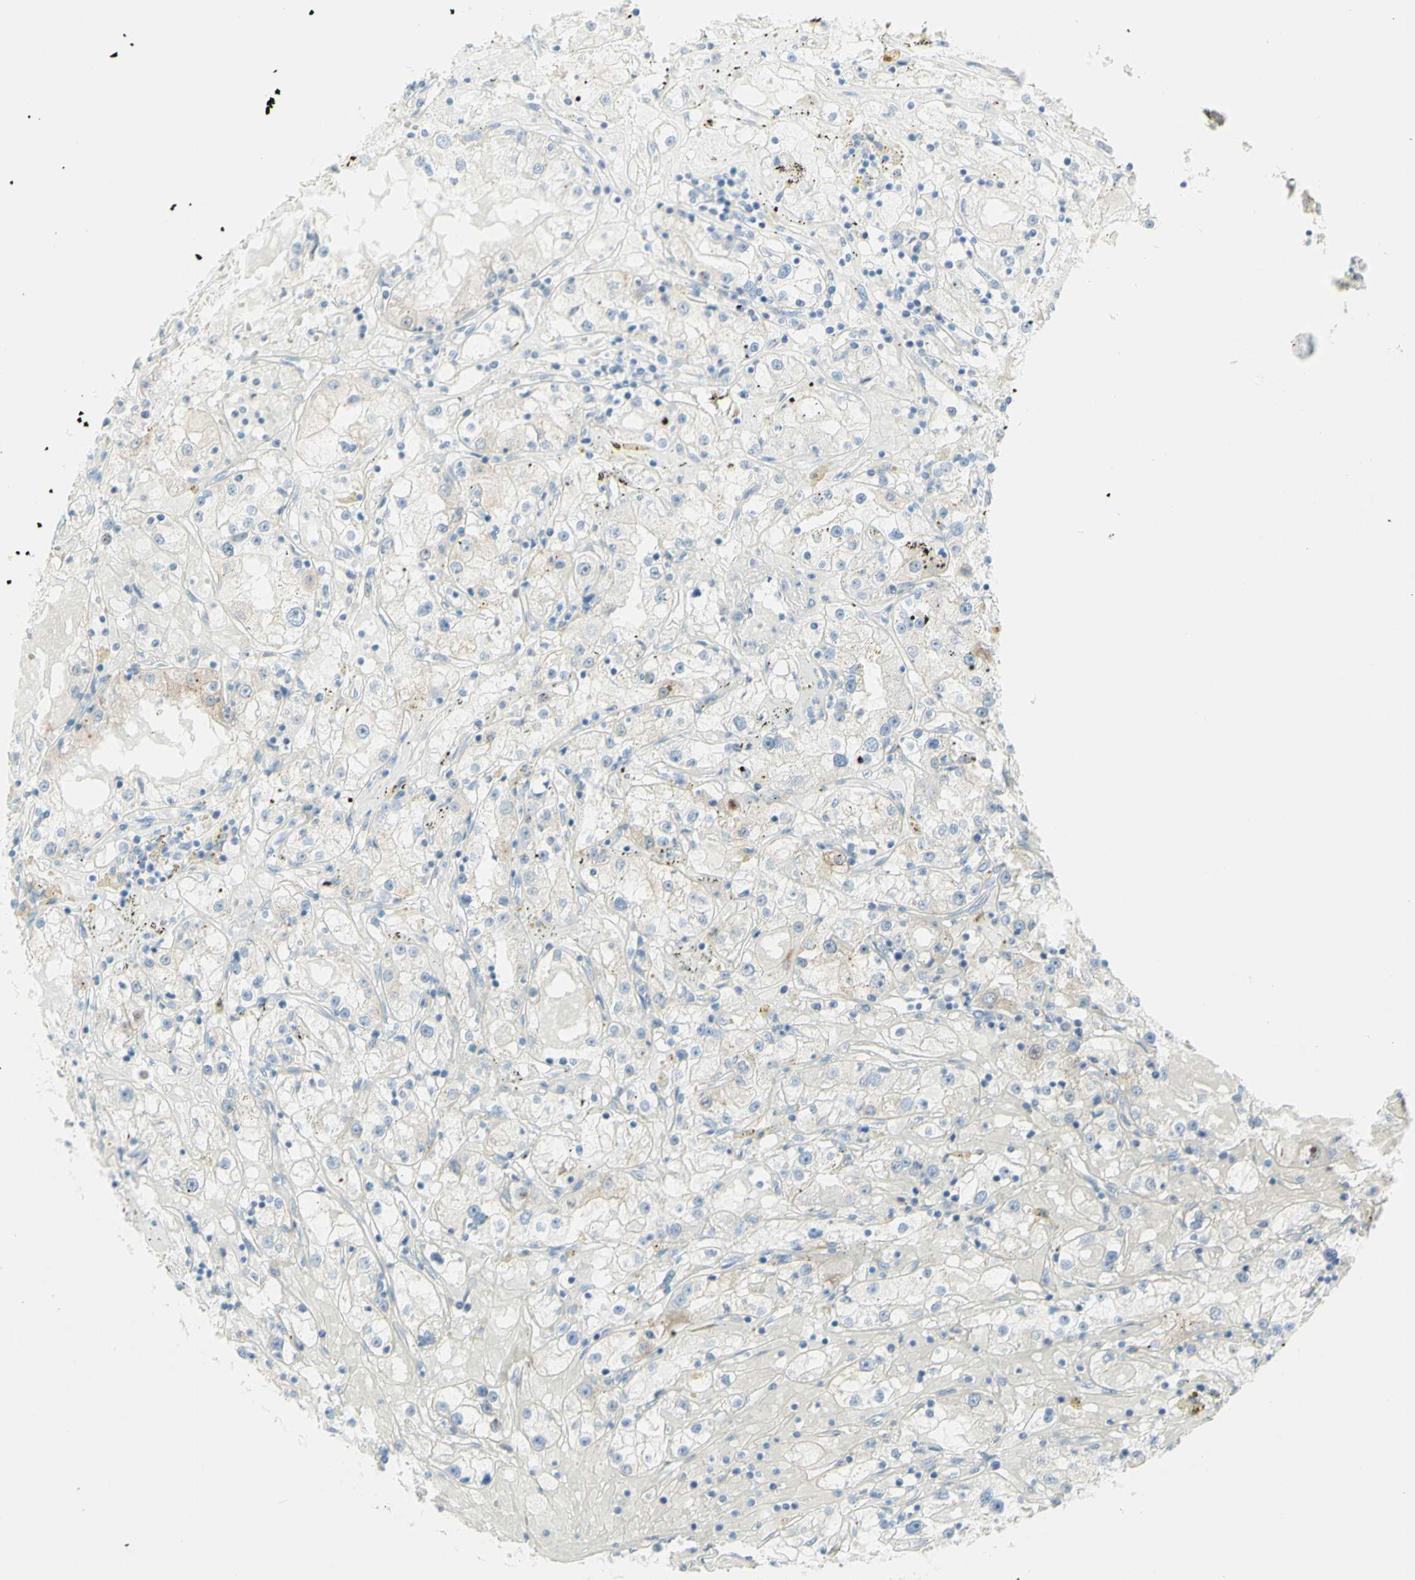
{"staining": {"intensity": "weak", "quantity": "<25%", "location": "cytoplasmic/membranous"}, "tissue": "renal cancer", "cell_type": "Tumor cells", "image_type": "cancer", "snomed": [{"axis": "morphology", "description": "Adenocarcinoma, NOS"}, {"axis": "topography", "description": "Kidney"}], "caption": "Tumor cells are negative for brown protein staining in renal adenocarcinoma.", "gene": "LETM1", "patient": {"sex": "male", "age": 56}}